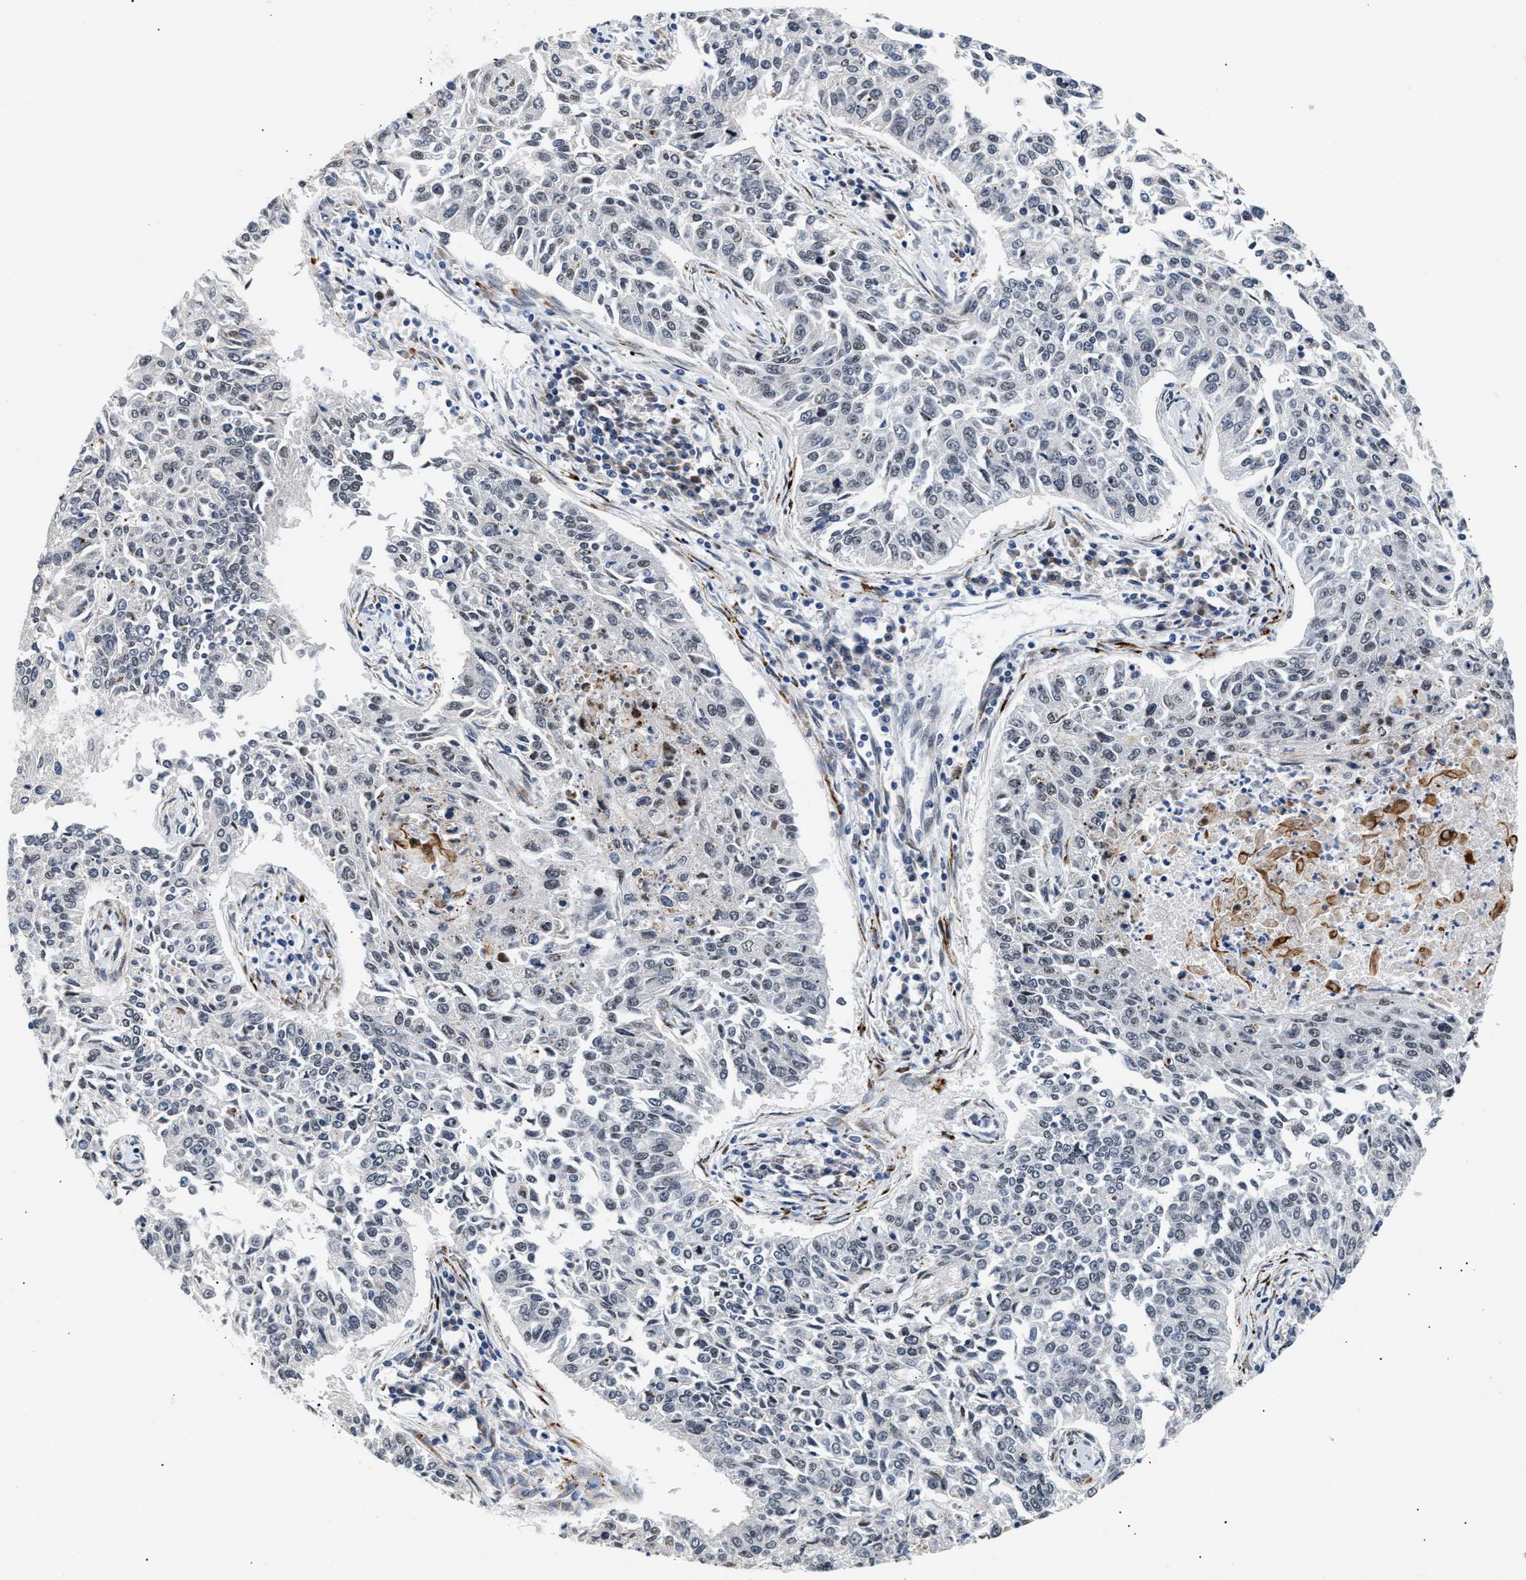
{"staining": {"intensity": "weak", "quantity": "<25%", "location": "nuclear"}, "tissue": "lung cancer", "cell_type": "Tumor cells", "image_type": "cancer", "snomed": [{"axis": "morphology", "description": "Normal tissue, NOS"}, {"axis": "morphology", "description": "Squamous cell carcinoma, NOS"}, {"axis": "topography", "description": "Cartilage tissue"}, {"axis": "topography", "description": "Bronchus"}, {"axis": "topography", "description": "Lung"}], "caption": "The photomicrograph demonstrates no staining of tumor cells in squamous cell carcinoma (lung).", "gene": "THOC1", "patient": {"sex": "female", "age": 49}}